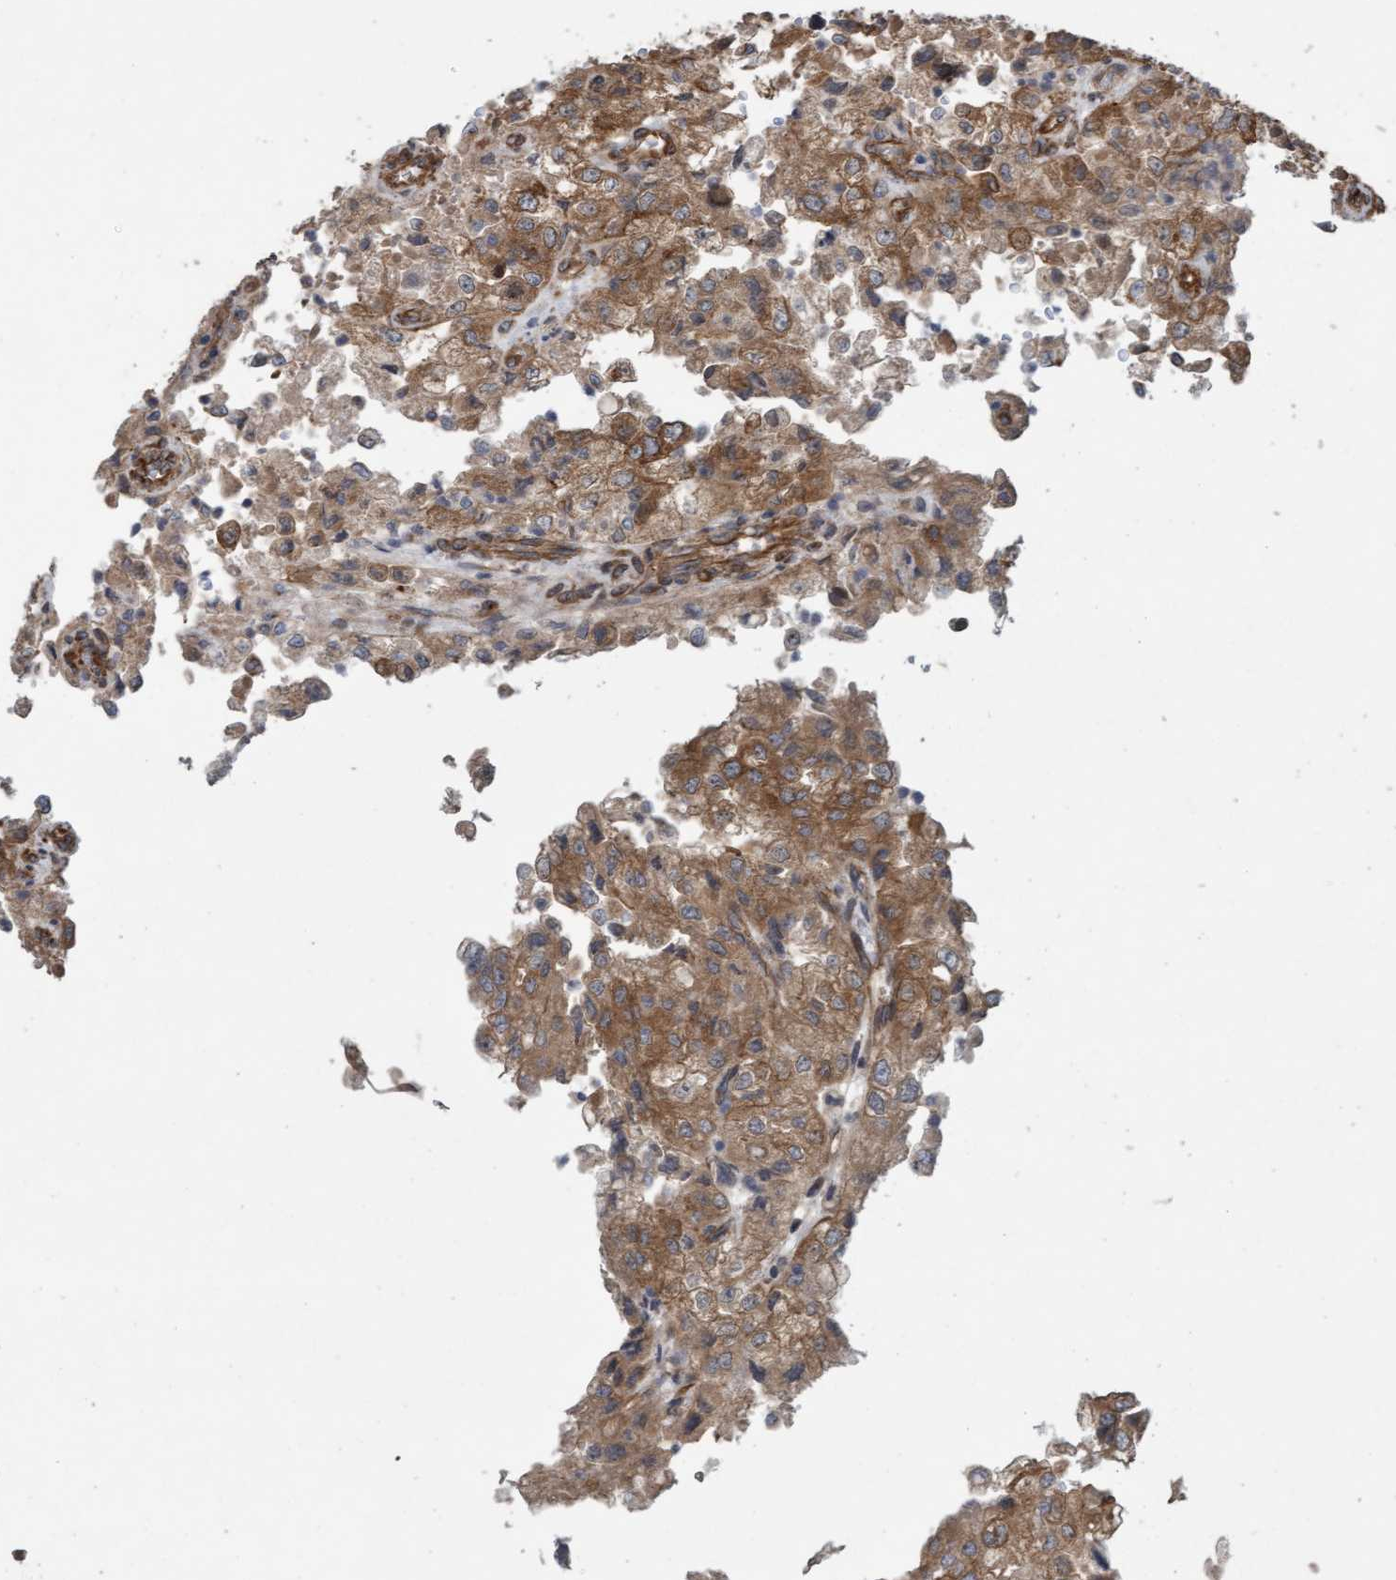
{"staining": {"intensity": "moderate", "quantity": ">75%", "location": "cytoplasmic/membranous"}, "tissue": "renal cancer", "cell_type": "Tumor cells", "image_type": "cancer", "snomed": [{"axis": "morphology", "description": "Adenocarcinoma, NOS"}, {"axis": "topography", "description": "Kidney"}], "caption": "Immunohistochemical staining of renal cancer (adenocarcinoma) displays medium levels of moderate cytoplasmic/membranous expression in approximately >75% of tumor cells.", "gene": "CDC42EP4", "patient": {"sex": "female", "age": 54}}